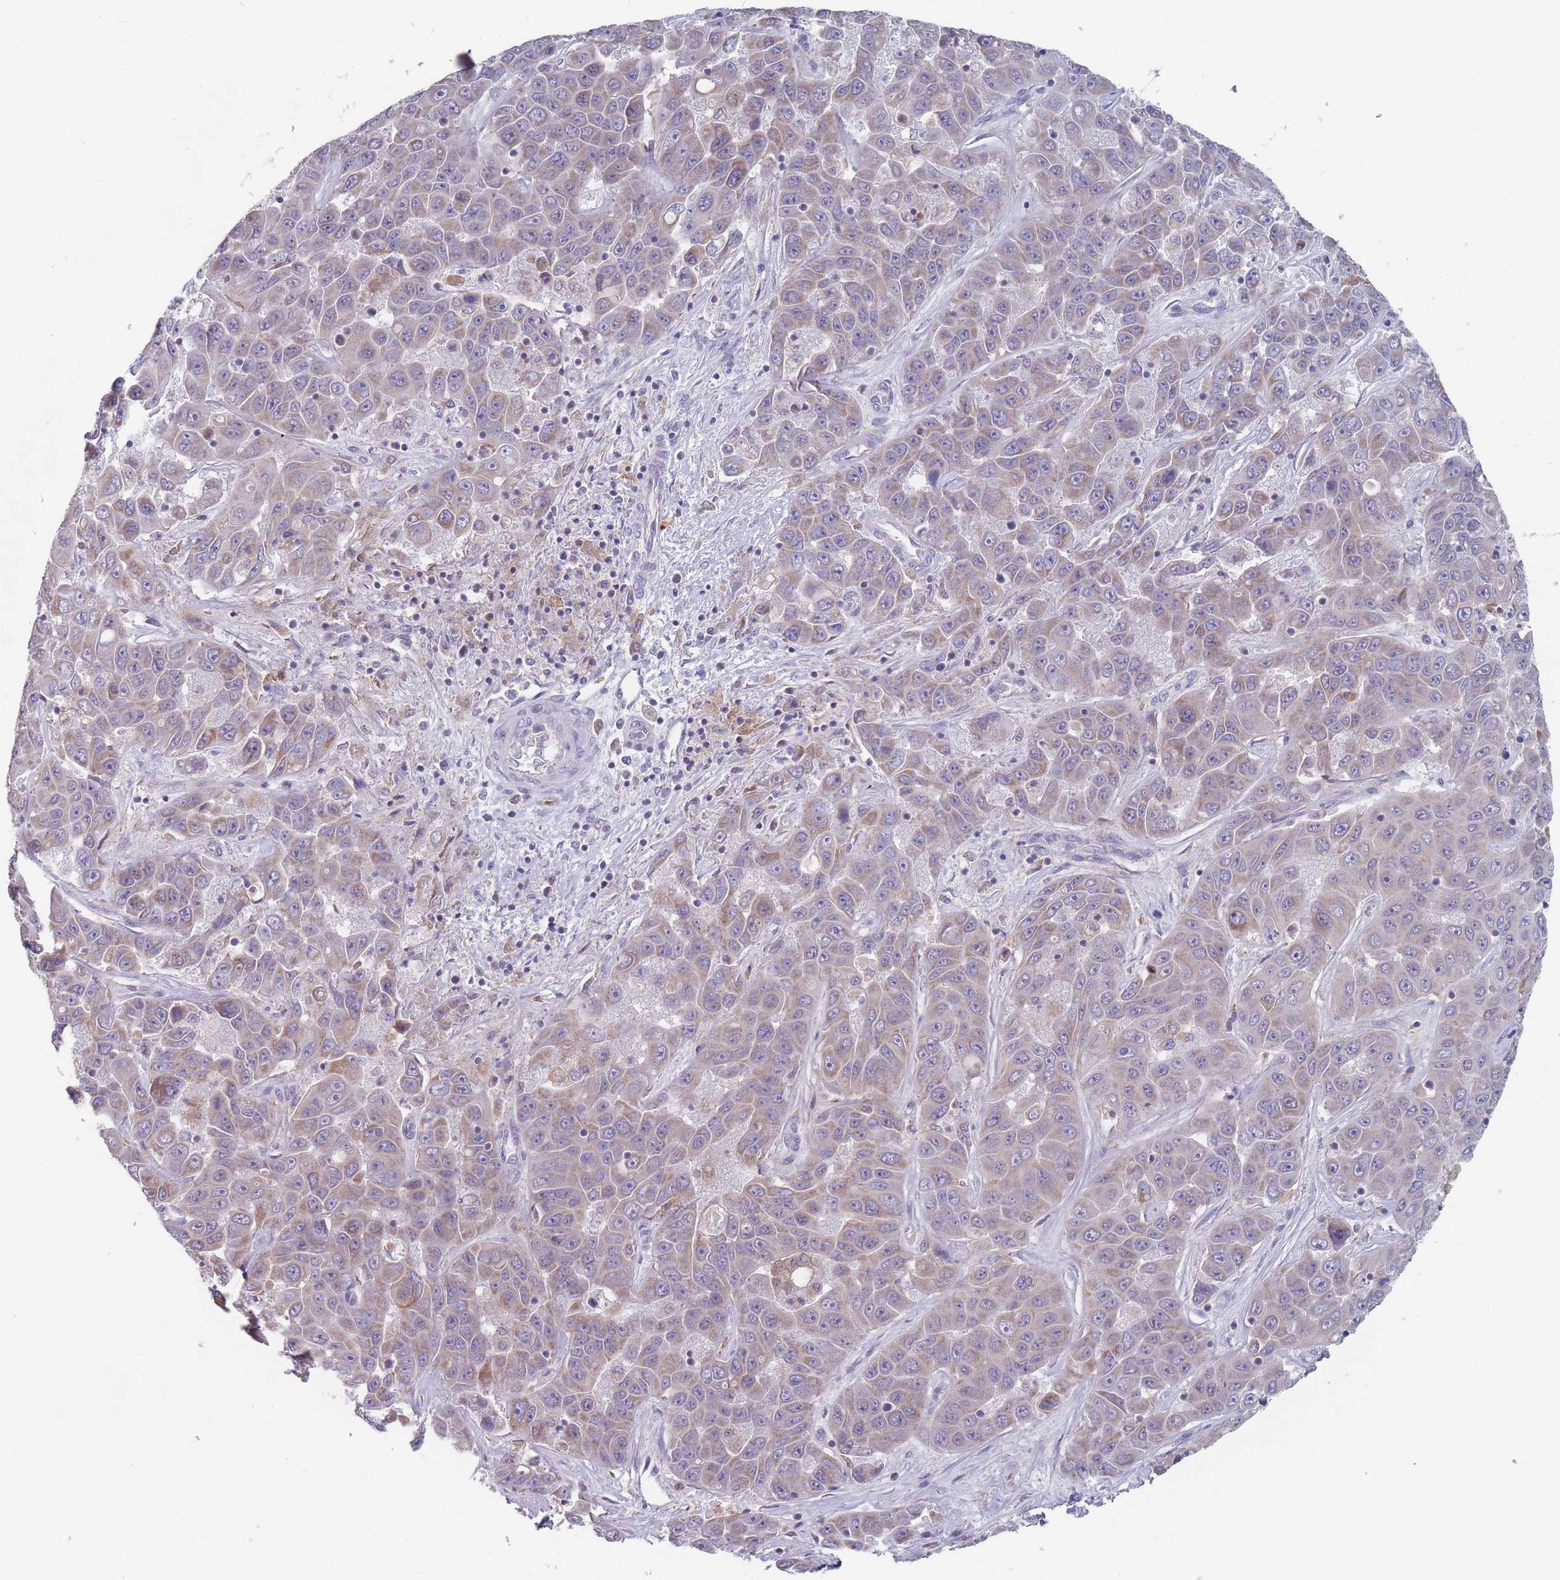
{"staining": {"intensity": "moderate", "quantity": "<25%", "location": "cytoplasmic/membranous"}, "tissue": "liver cancer", "cell_type": "Tumor cells", "image_type": "cancer", "snomed": [{"axis": "morphology", "description": "Cholangiocarcinoma"}, {"axis": "topography", "description": "Liver"}], "caption": "Immunohistochemical staining of human cholangiocarcinoma (liver) exhibits moderate cytoplasmic/membranous protein expression in approximately <25% of tumor cells. (Stains: DAB in brown, nuclei in blue, Microscopy: brightfield microscopy at high magnification).", "gene": "PEX7", "patient": {"sex": "female", "age": 52}}